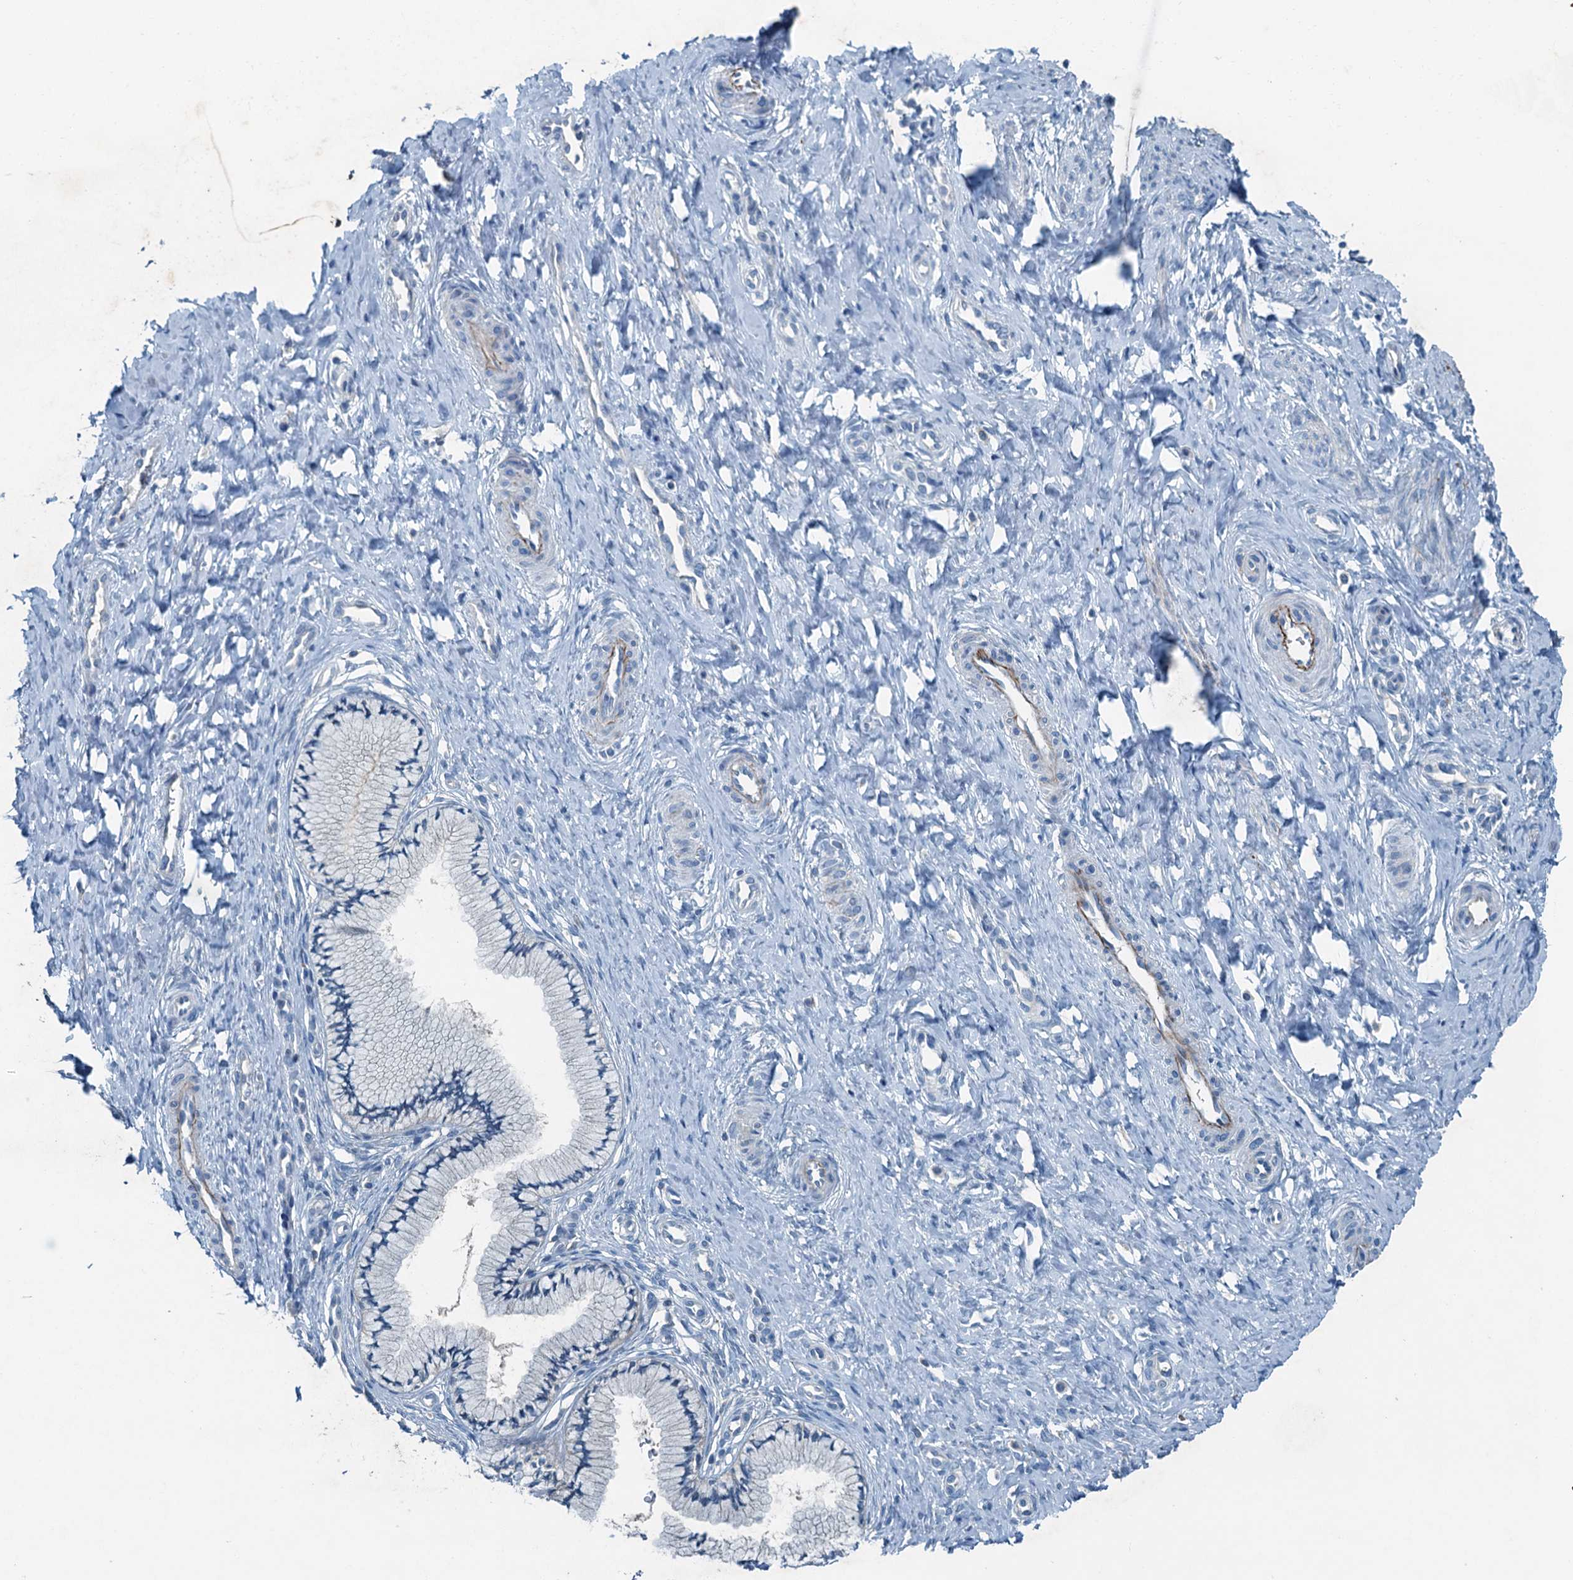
{"staining": {"intensity": "negative", "quantity": "none", "location": "none"}, "tissue": "cervix", "cell_type": "Glandular cells", "image_type": "normal", "snomed": [{"axis": "morphology", "description": "Normal tissue, NOS"}, {"axis": "topography", "description": "Cervix"}], "caption": "IHC micrograph of unremarkable cervix: cervix stained with DAB shows no significant protein staining in glandular cells.", "gene": "CBLIF", "patient": {"sex": "female", "age": 36}}